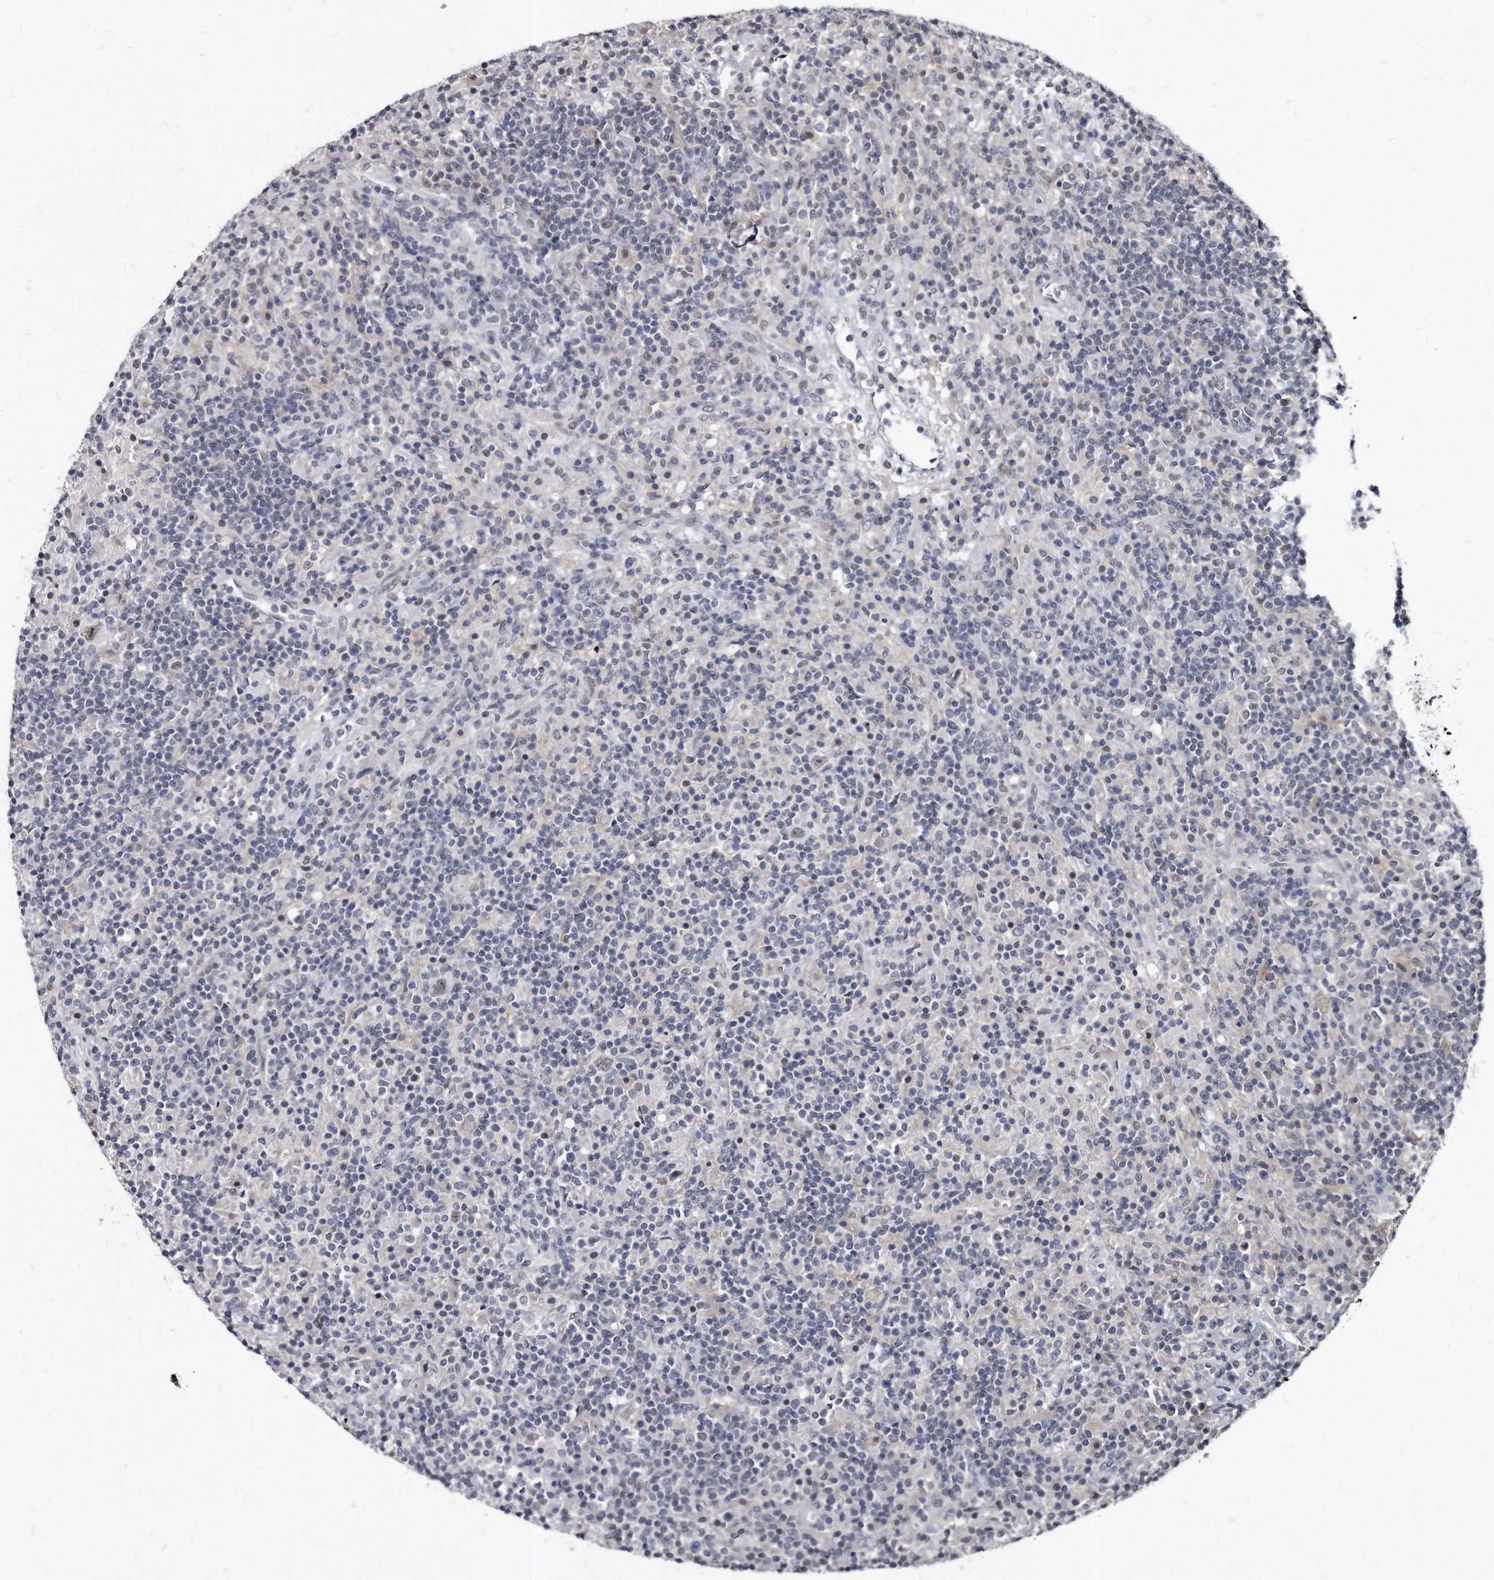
{"staining": {"intensity": "negative", "quantity": "none", "location": "none"}, "tissue": "lymphoma", "cell_type": "Tumor cells", "image_type": "cancer", "snomed": [{"axis": "morphology", "description": "Hodgkin's disease, NOS"}, {"axis": "topography", "description": "Lymph node"}], "caption": "Immunohistochemical staining of human lymphoma exhibits no significant staining in tumor cells.", "gene": "KLHDC3", "patient": {"sex": "male", "age": 70}}